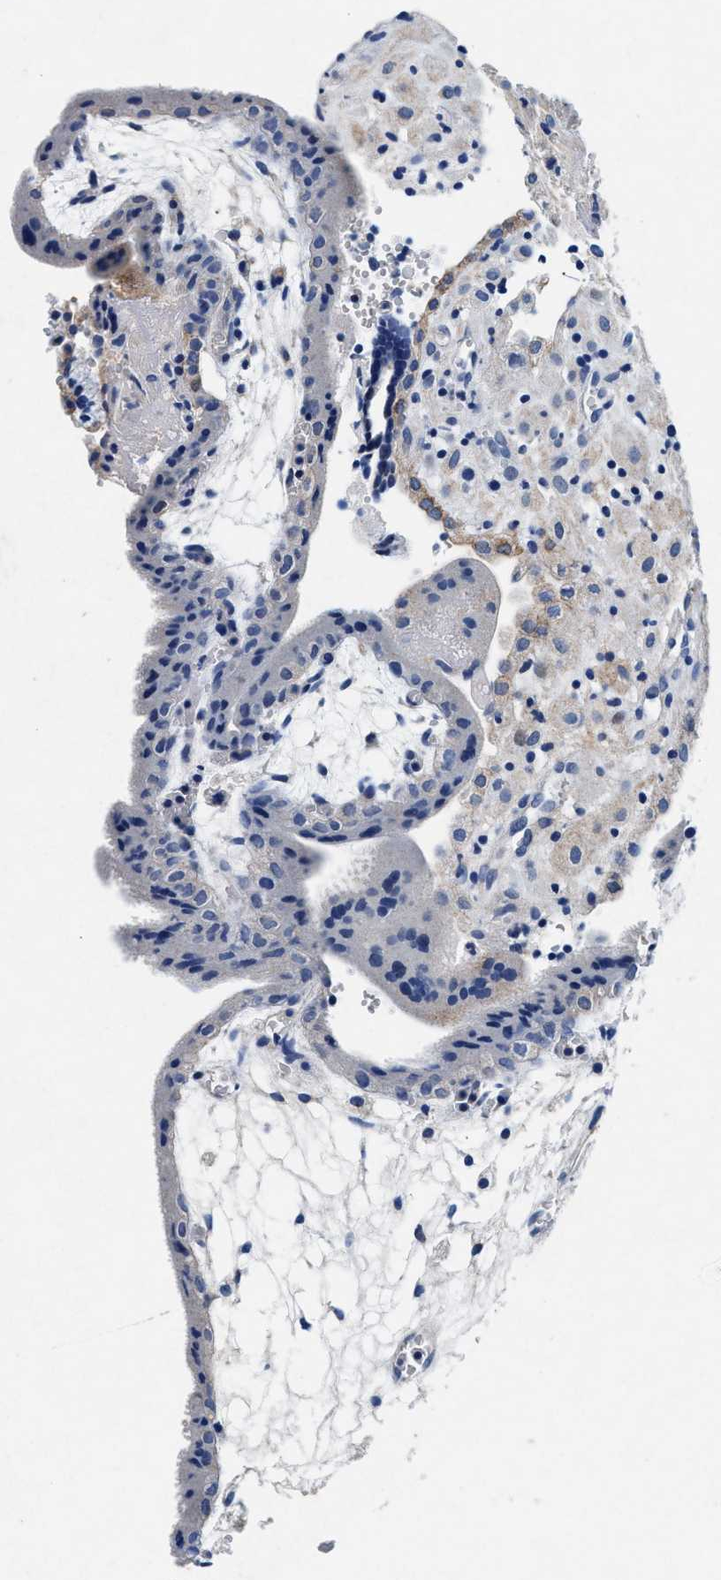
{"staining": {"intensity": "weak", "quantity": "<25%", "location": "cytoplasmic/membranous"}, "tissue": "placenta", "cell_type": "Trophoblastic cells", "image_type": "normal", "snomed": [{"axis": "morphology", "description": "Normal tissue, NOS"}, {"axis": "topography", "description": "Placenta"}], "caption": "Image shows no significant protein staining in trophoblastic cells of normal placenta. (Immunohistochemistry (ihc), brightfield microscopy, high magnification).", "gene": "SLC8A1", "patient": {"sex": "female", "age": 18}}